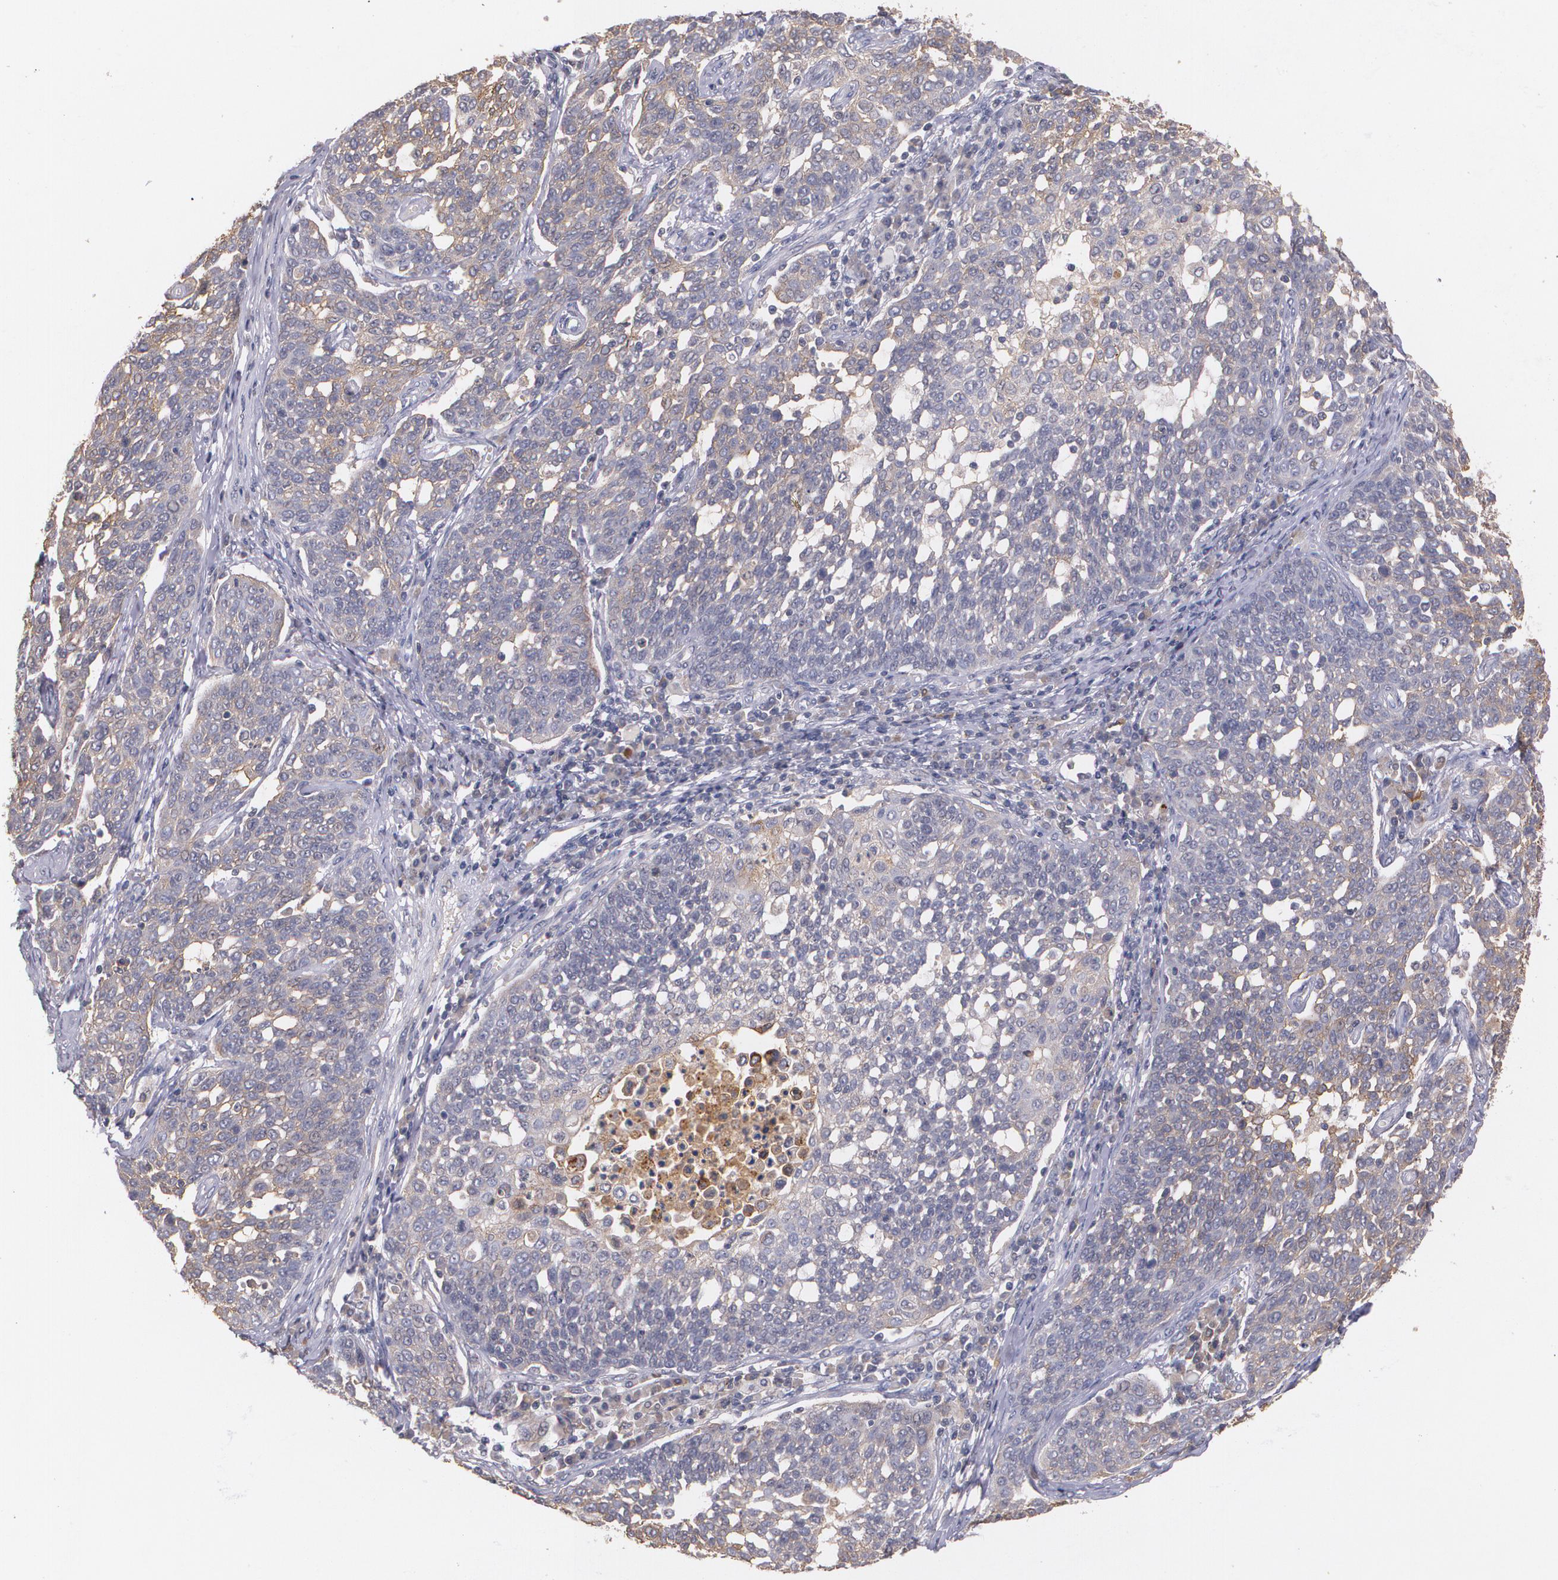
{"staining": {"intensity": "weak", "quantity": "<25%", "location": "cytoplasmic/membranous"}, "tissue": "cervical cancer", "cell_type": "Tumor cells", "image_type": "cancer", "snomed": [{"axis": "morphology", "description": "Squamous cell carcinoma, NOS"}, {"axis": "topography", "description": "Cervix"}], "caption": "Cervical squamous cell carcinoma stained for a protein using immunohistochemistry demonstrates no positivity tumor cells.", "gene": "IFNGR2", "patient": {"sex": "female", "age": 34}}